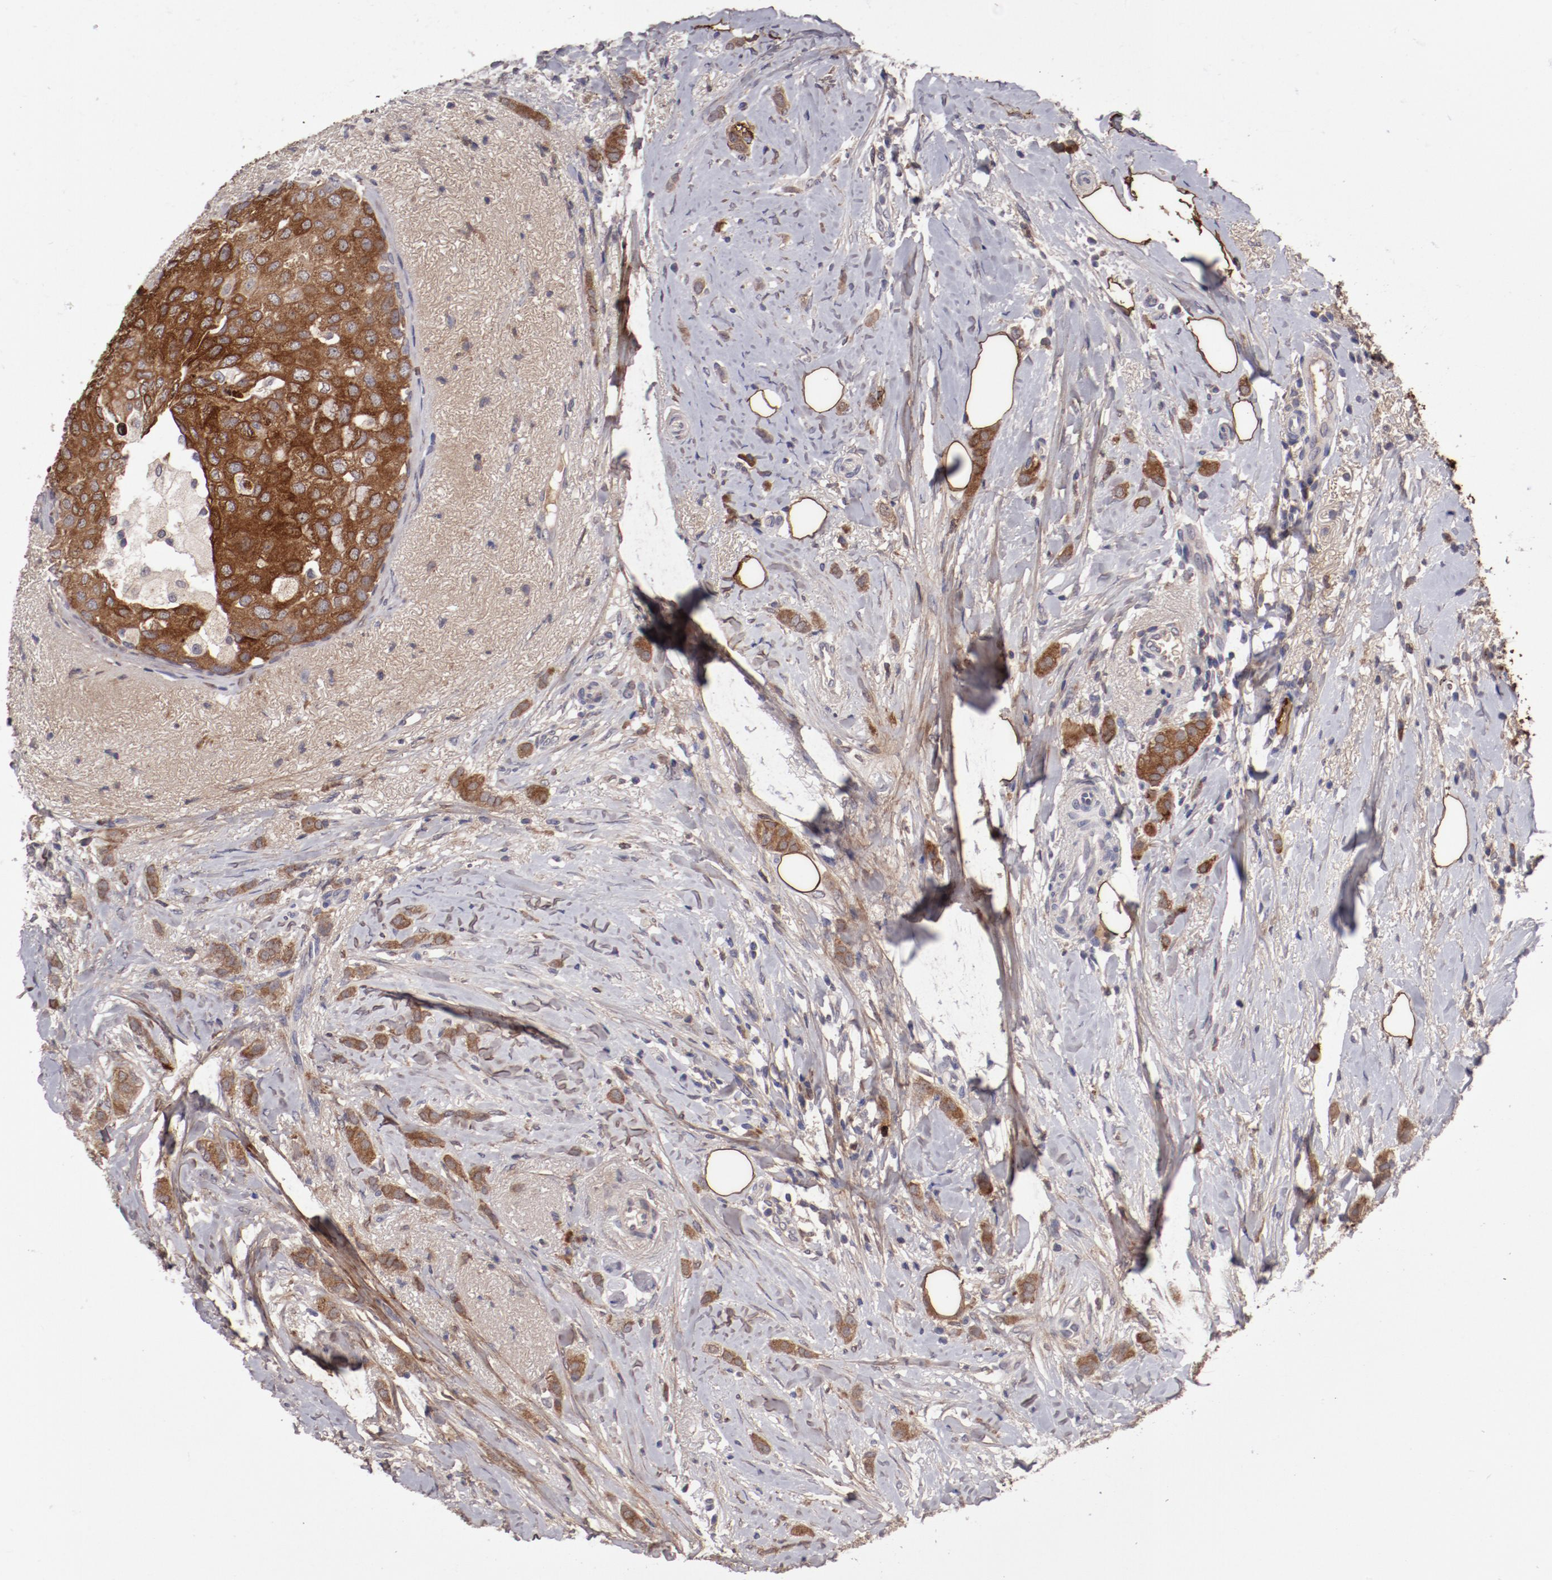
{"staining": {"intensity": "moderate", "quantity": ">75%", "location": "cytoplasmic/membranous"}, "tissue": "breast cancer", "cell_type": "Tumor cells", "image_type": "cancer", "snomed": [{"axis": "morphology", "description": "Lobular carcinoma"}, {"axis": "topography", "description": "Breast"}], "caption": "Immunohistochemistry (IHC) of human breast cancer (lobular carcinoma) displays medium levels of moderate cytoplasmic/membranous staining in about >75% of tumor cells.", "gene": "IL12A", "patient": {"sex": "female", "age": 55}}